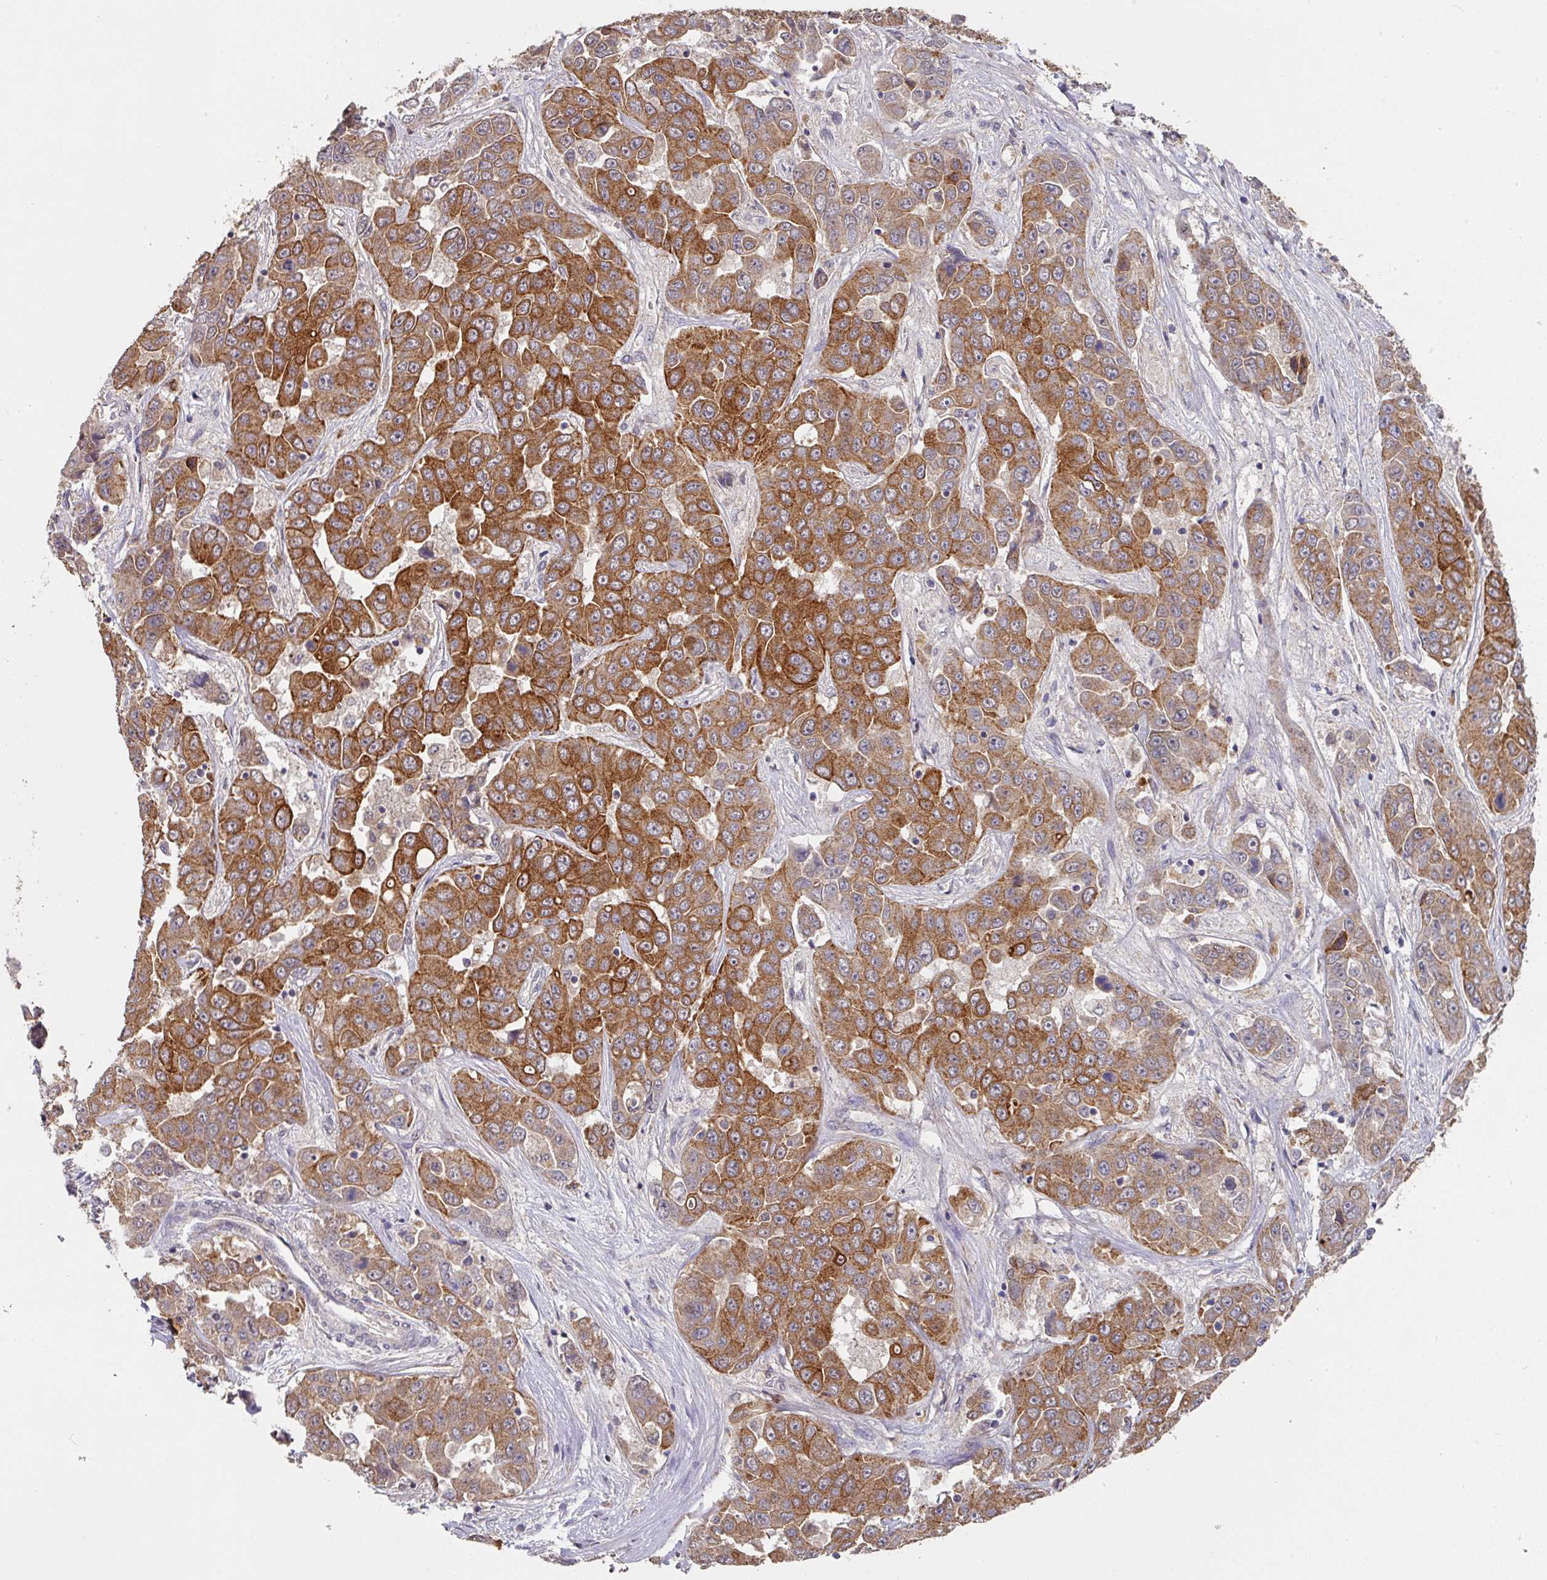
{"staining": {"intensity": "moderate", "quantity": ">75%", "location": "cytoplasmic/membranous"}, "tissue": "liver cancer", "cell_type": "Tumor cells", "image_type": "cancer", "snomed": [{"axis": "morphology", "description": "Cholangiocarcinoma"}, {"axis": "topography", "description": "Liver"}], "caption": "The immunohistochemical stain shows moderate cytoplasmic/membranous positivity in tumor cells of liver cancer (cholangiocarcinoma) tissue. The staining was performed using DAB to visualize the protein expression in brown, while the nuclei were stained in blue with hematoxylin (Magnification: 20x).", "gene": "EXTL3", "patient": {"sex": "female", "age": 52}}